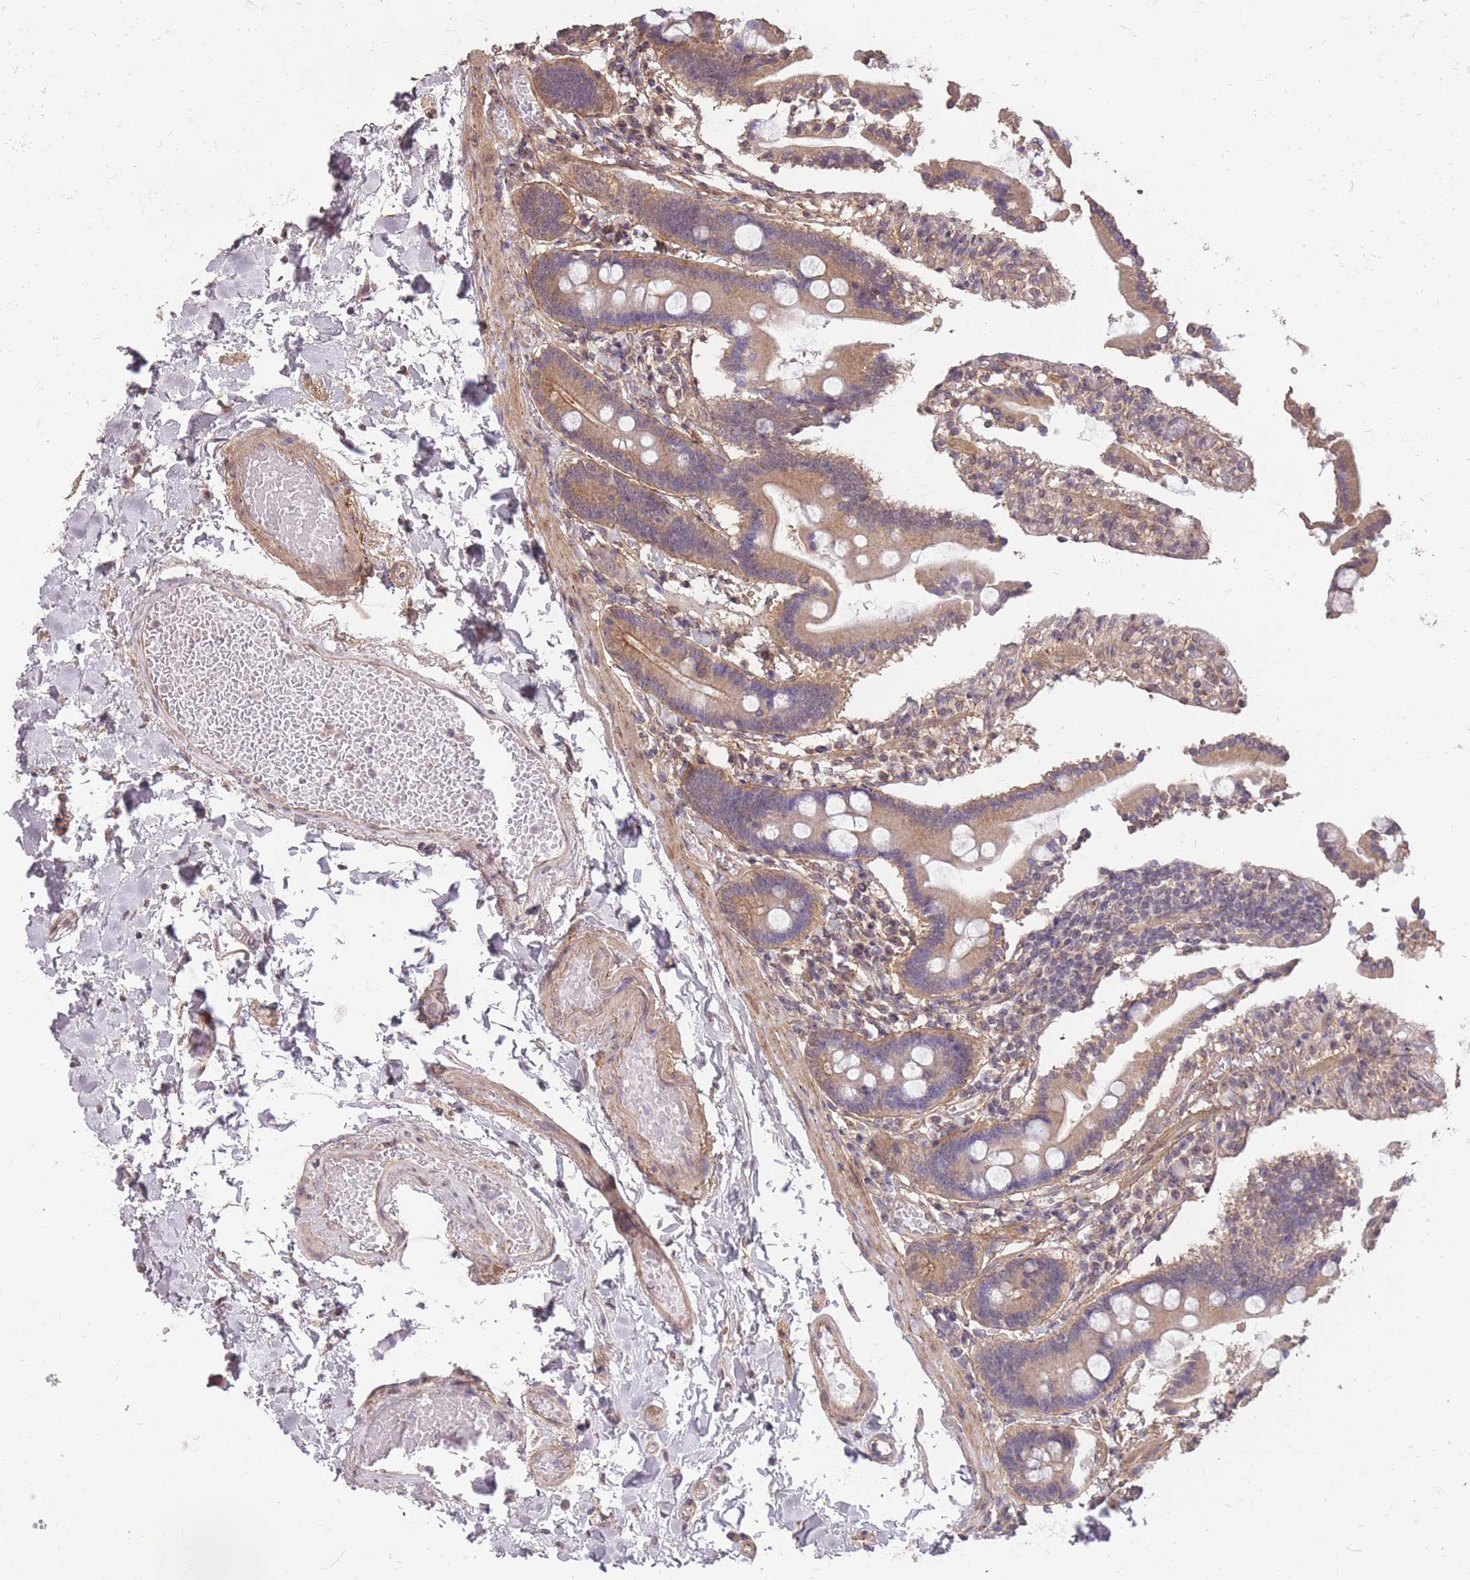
{"staining": {"intensity": "moderate", "quantity": ">75%", "location": "cytoplasmic/membranous"}, "tissue": "duodenum", "cell_type": "Glandular cells", "image_type": "normal", "snomed": [{"axis": "morphology", "description": "Normal tissue, NOS"}, {"axis": "topography", "description": "Duodenum"}], "caption": "Duodenum stained for a protein demonstrates moderate cytoplasmic/membranous positivity in glandular cells. (Stains: DAB (3,3'-diaminobenzidine) in brown, nuclei in blue, Microscopy: brightfield microscopy at high magnification).", "gene": "DYNC1LI2", "patient": {"sex": "male", "age": 55}}